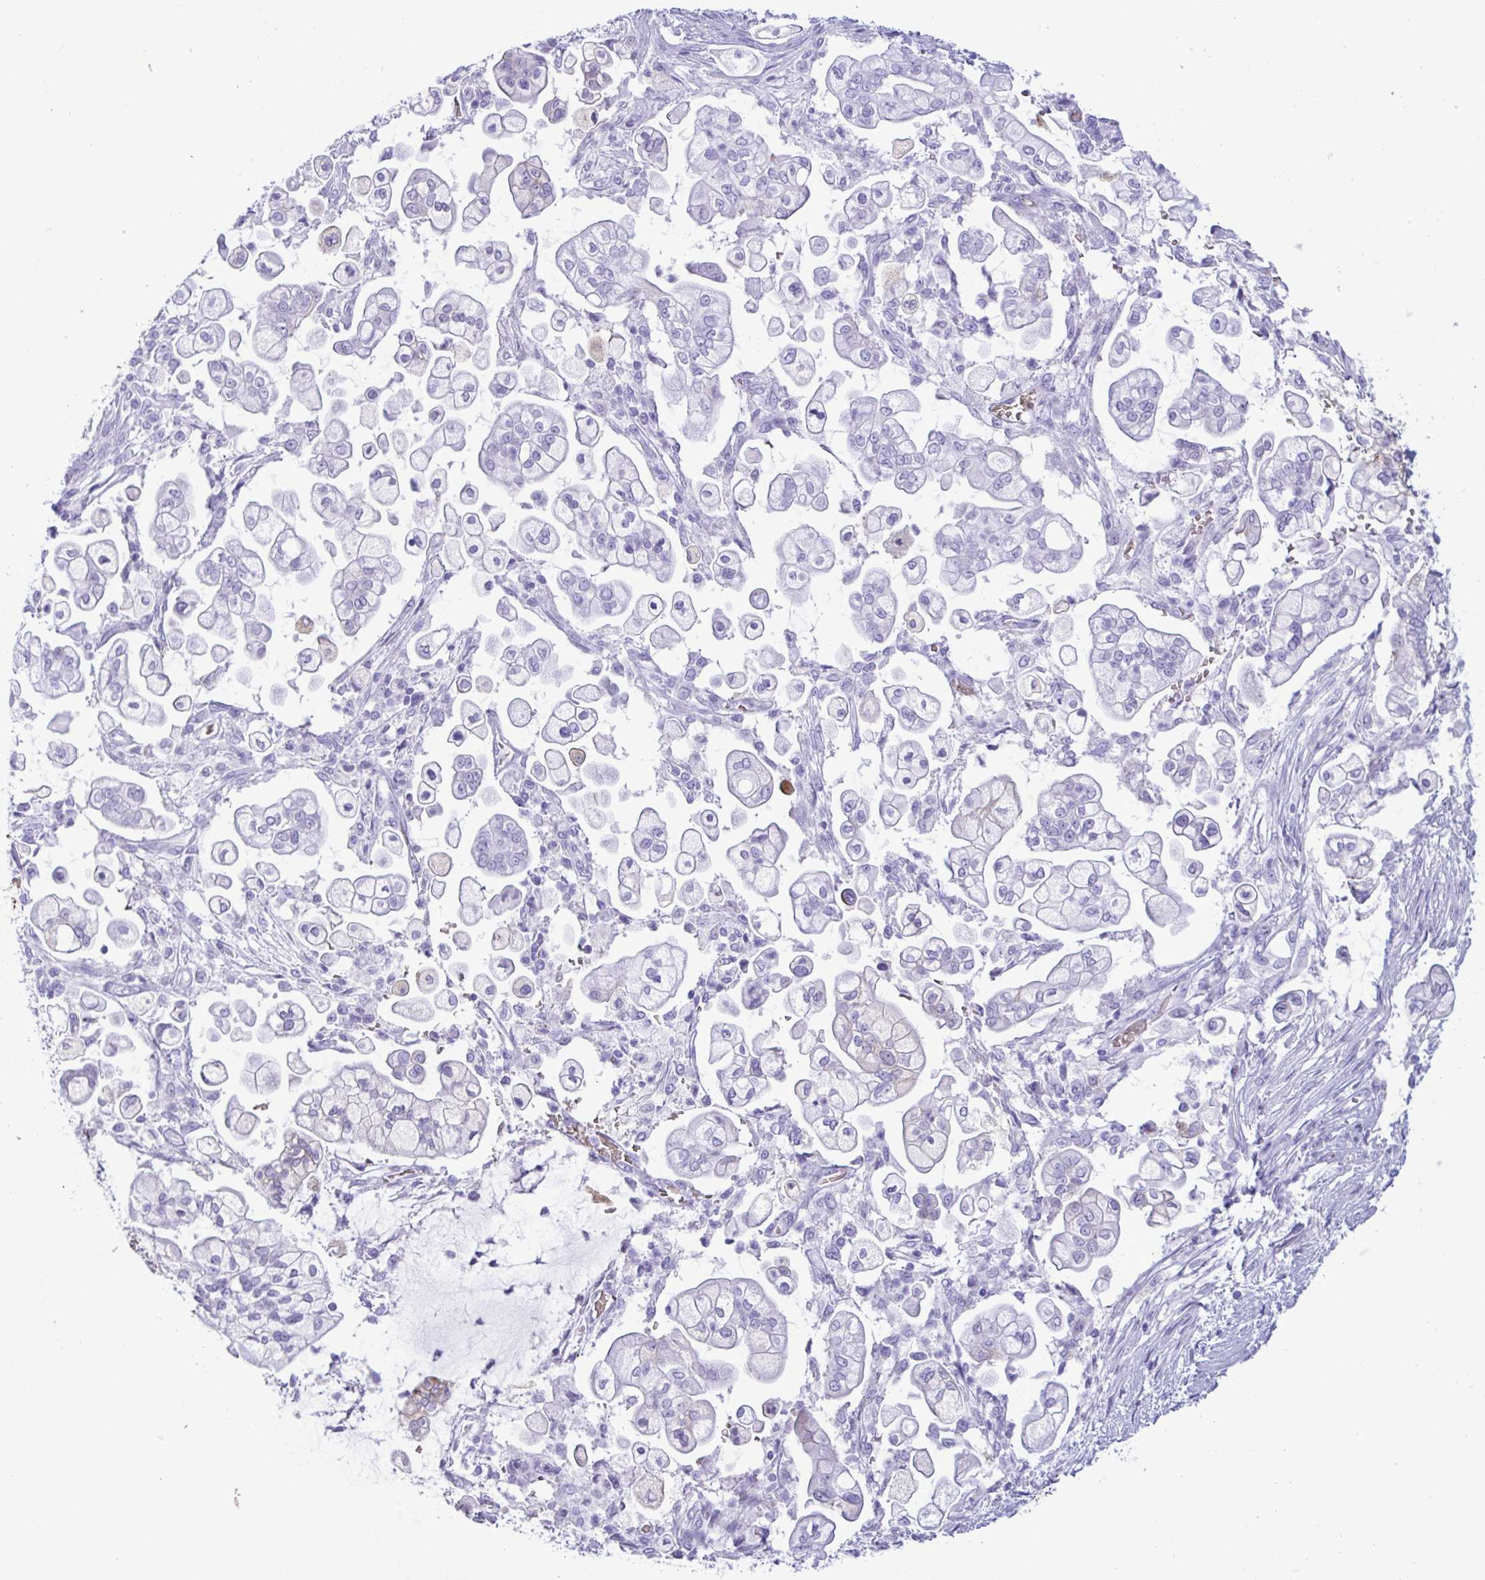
{"staining": {"intensity": "negative", "quantity": "none", "location": "none"}, "tissue": "pancreatic cancer", "cell_type": "Tumor cells", "image_type": "cancer", "snomed": [{"axis": "morphology", "description": "Adenocarcinoma, NOS"}, {"axis": "topography", "description": "Pancreas"}], "caption": "This photomicrograph is of pancreatic cancer (adenocarcinoma) stained with IHC to label a protein in brown with the nuclei are counter-stained blue. There is no positivity in tumor cells. (DAB immunohistochemistry with hematoxylin counter stain).", "gene": "SLC2A1", "patient": {"sex": "female", "age": 69}}